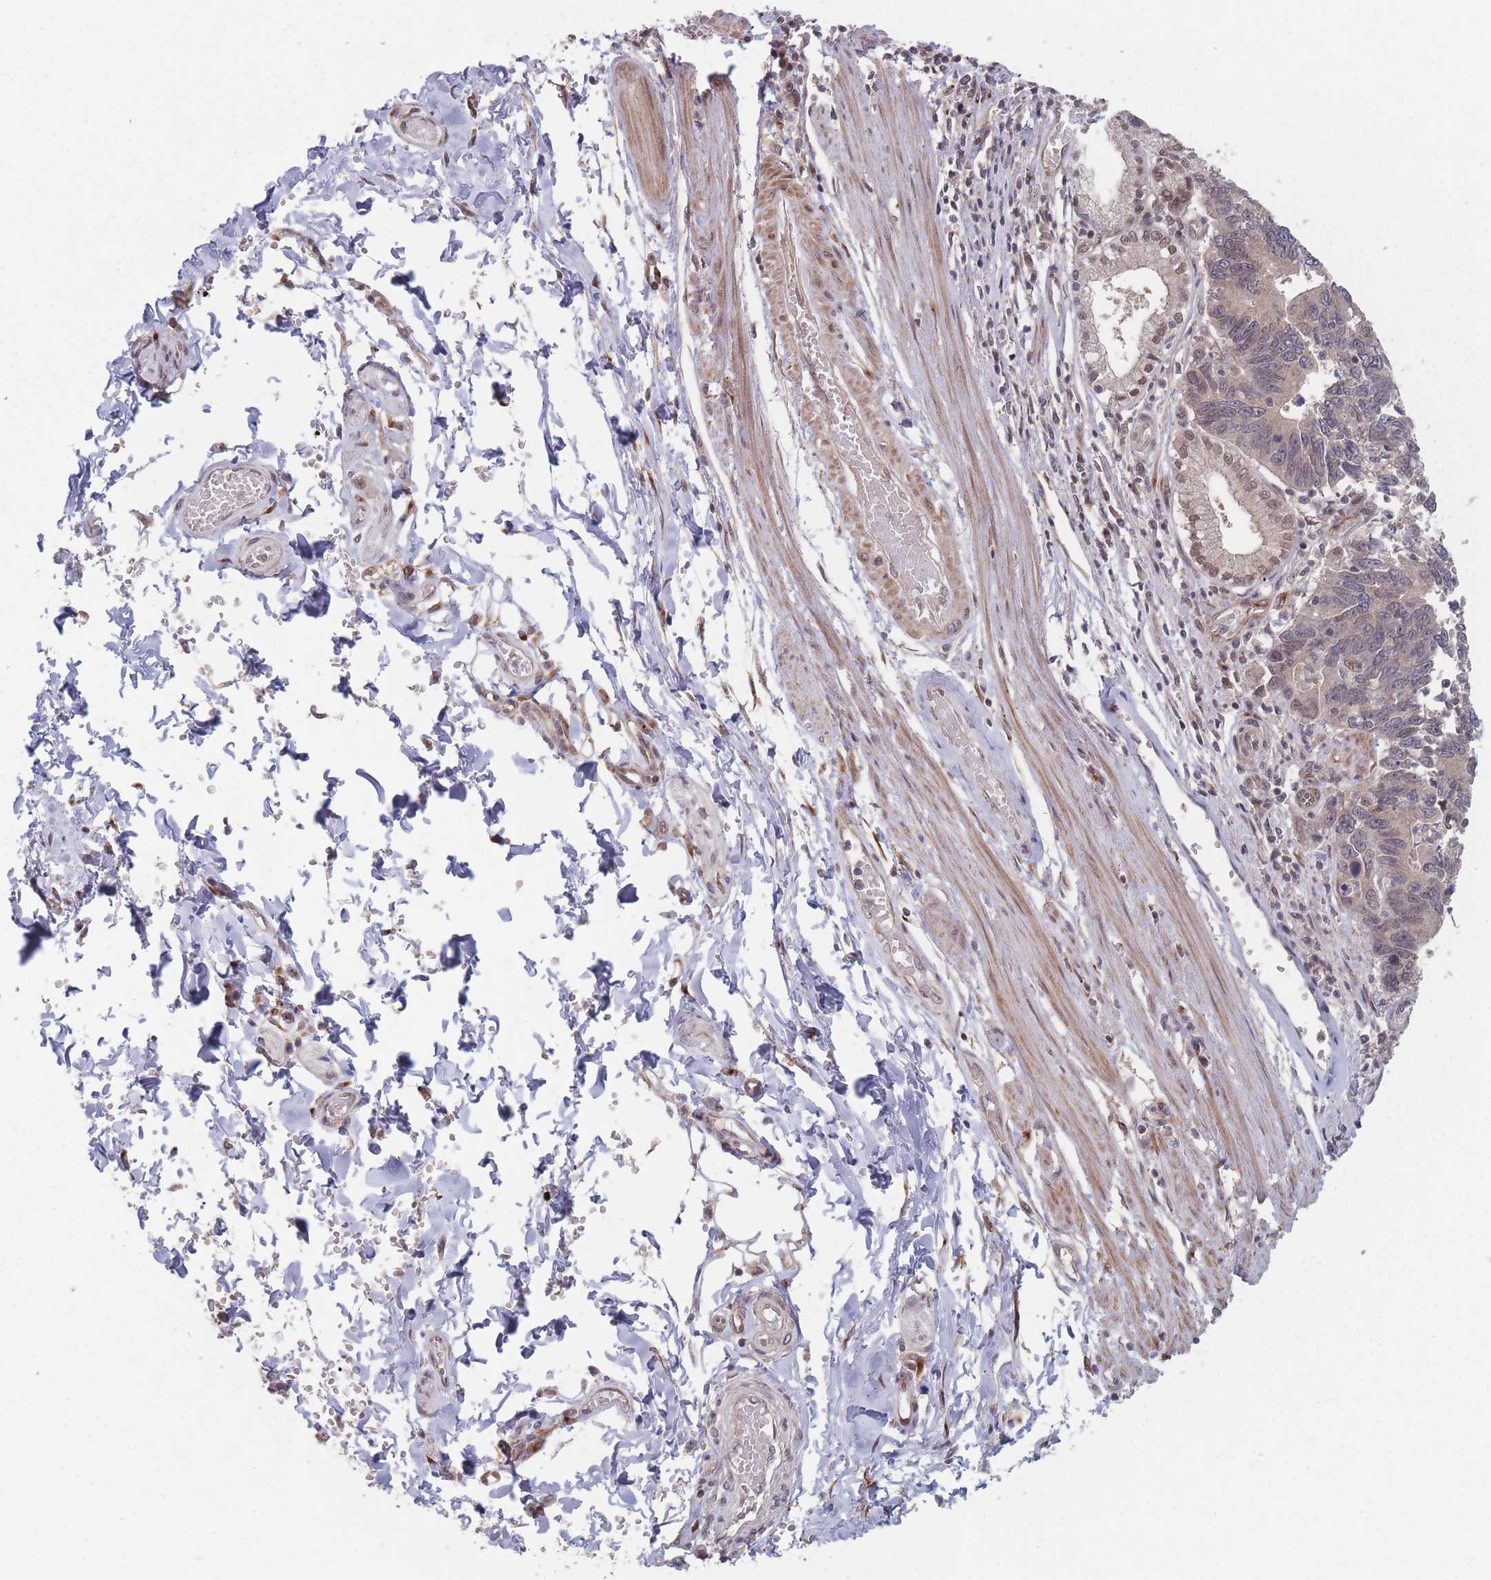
{"staining": {"intensity": "moderate", "quantity": ">75%", "location": "cytoplasmic/membranous,nuclear"}, "tissue": "stomach cancer", "cell_type": "Tumor cells", "image_type": "cancer", "snomed": [{"axis": "morphology", "description": "Adenocarcinoma, NOS"}, {"axis": "topography", "description": "Stomach"}], "caption": "Protein expression analysis of human adenocarcinoma (stomach) reveals moderate cytoplasmic/membranous and nuclear positivity in approximately >75% of tumor cells. (Brightfield microscopy of DAB IHC at high magnification).", "gene": "CNTRL", "patient": {"sex": "male", "age": 59}}